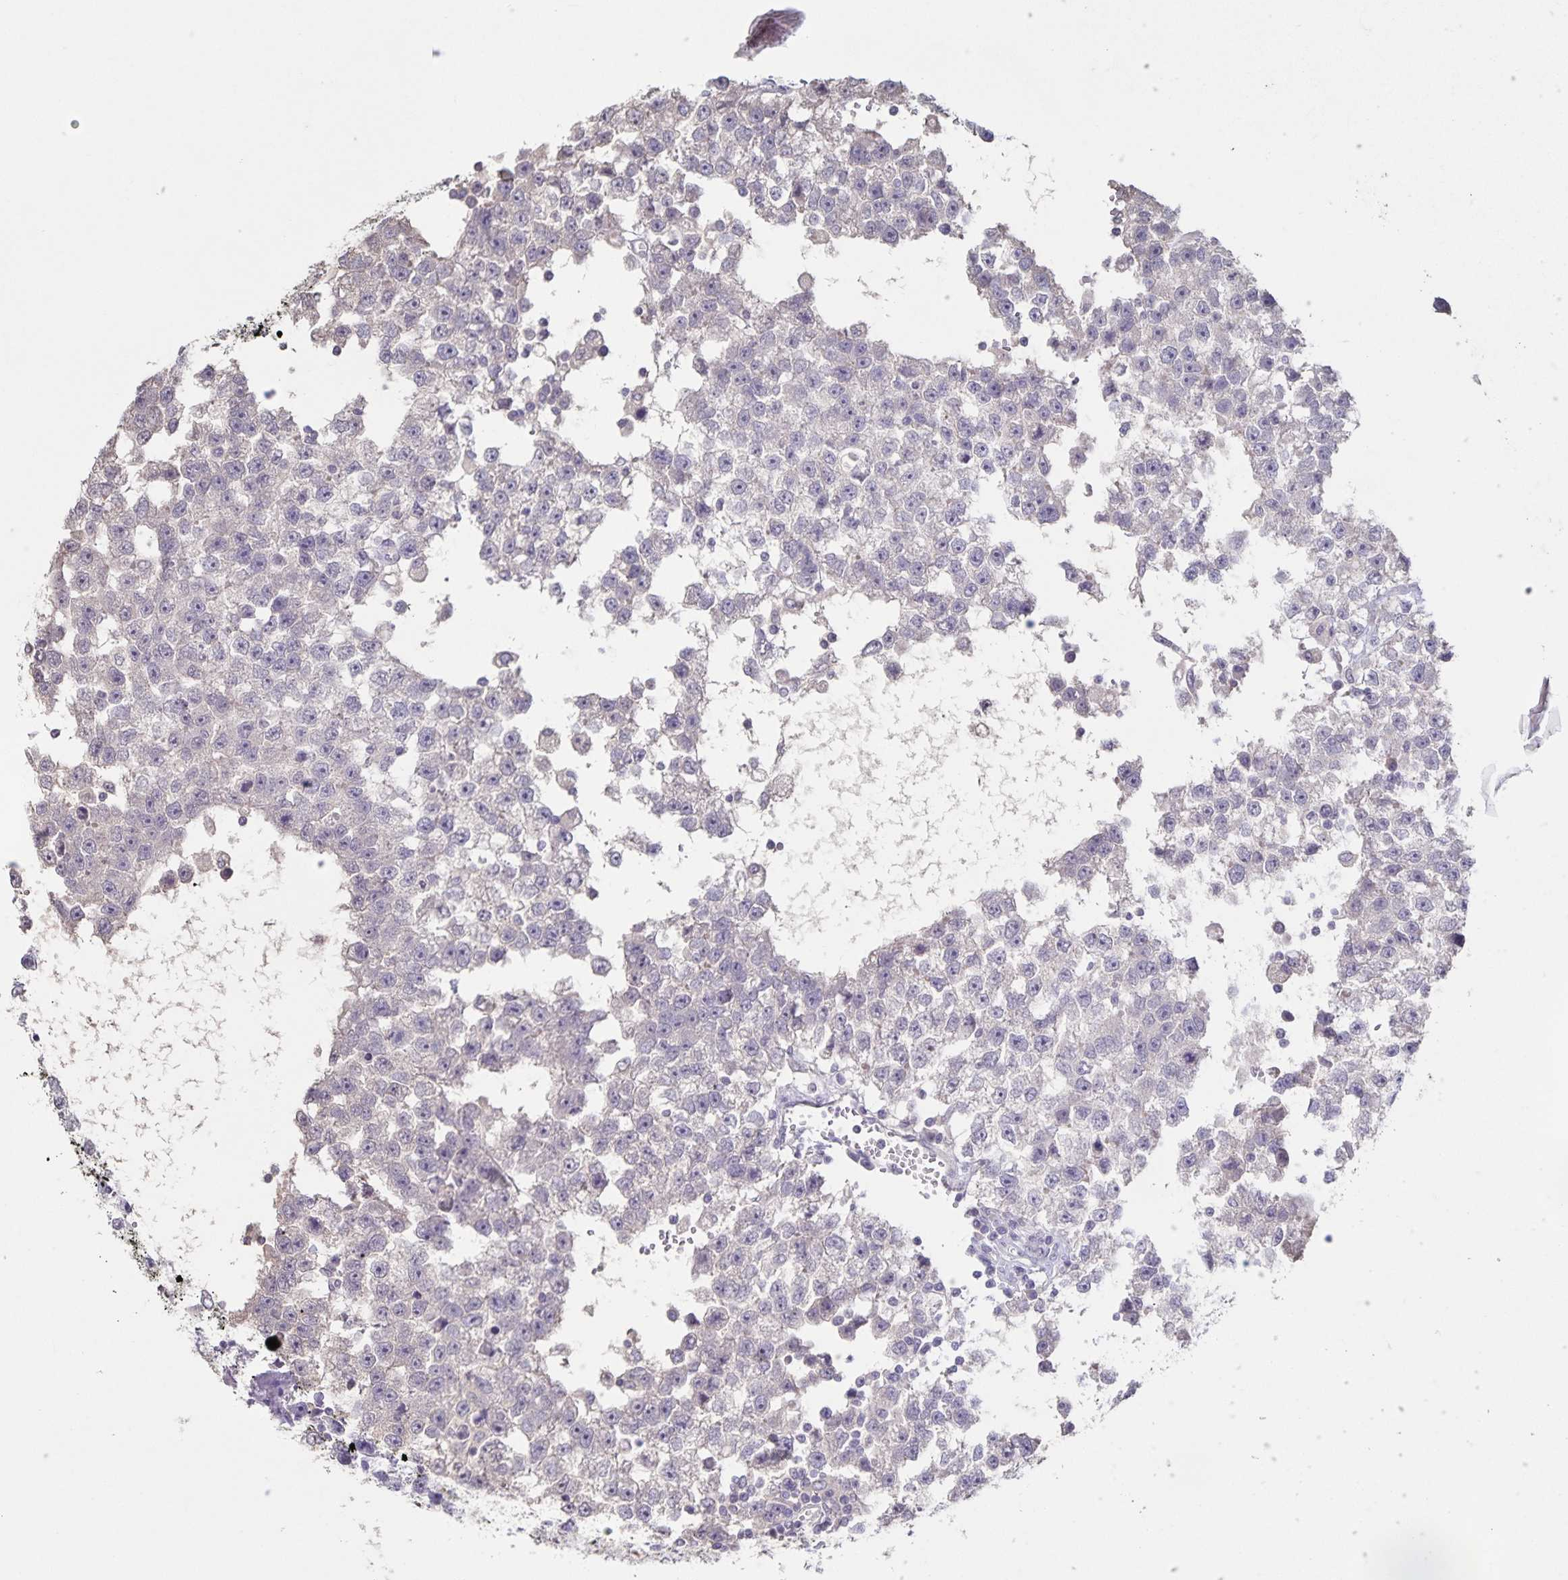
{"staining": {"intensity": "negative", "quantity": "none", "location": "none"}, "tissue": "testis cancer", "cell_type": "Tumor cells", "image_type": "cancer", "snomed": [{"axis": "morphology", "description": "Seminoma, NOS"}, {"axis": "topography", "description": "Testis"}], "caption": "DAB (3,3'-diaminobenzidine) immunohistochemical staining of human seminoma (testis) displays no significant expression in tumor cells.", "gene": "INSL5", "patient": {"sex": "male", "age": 34}}